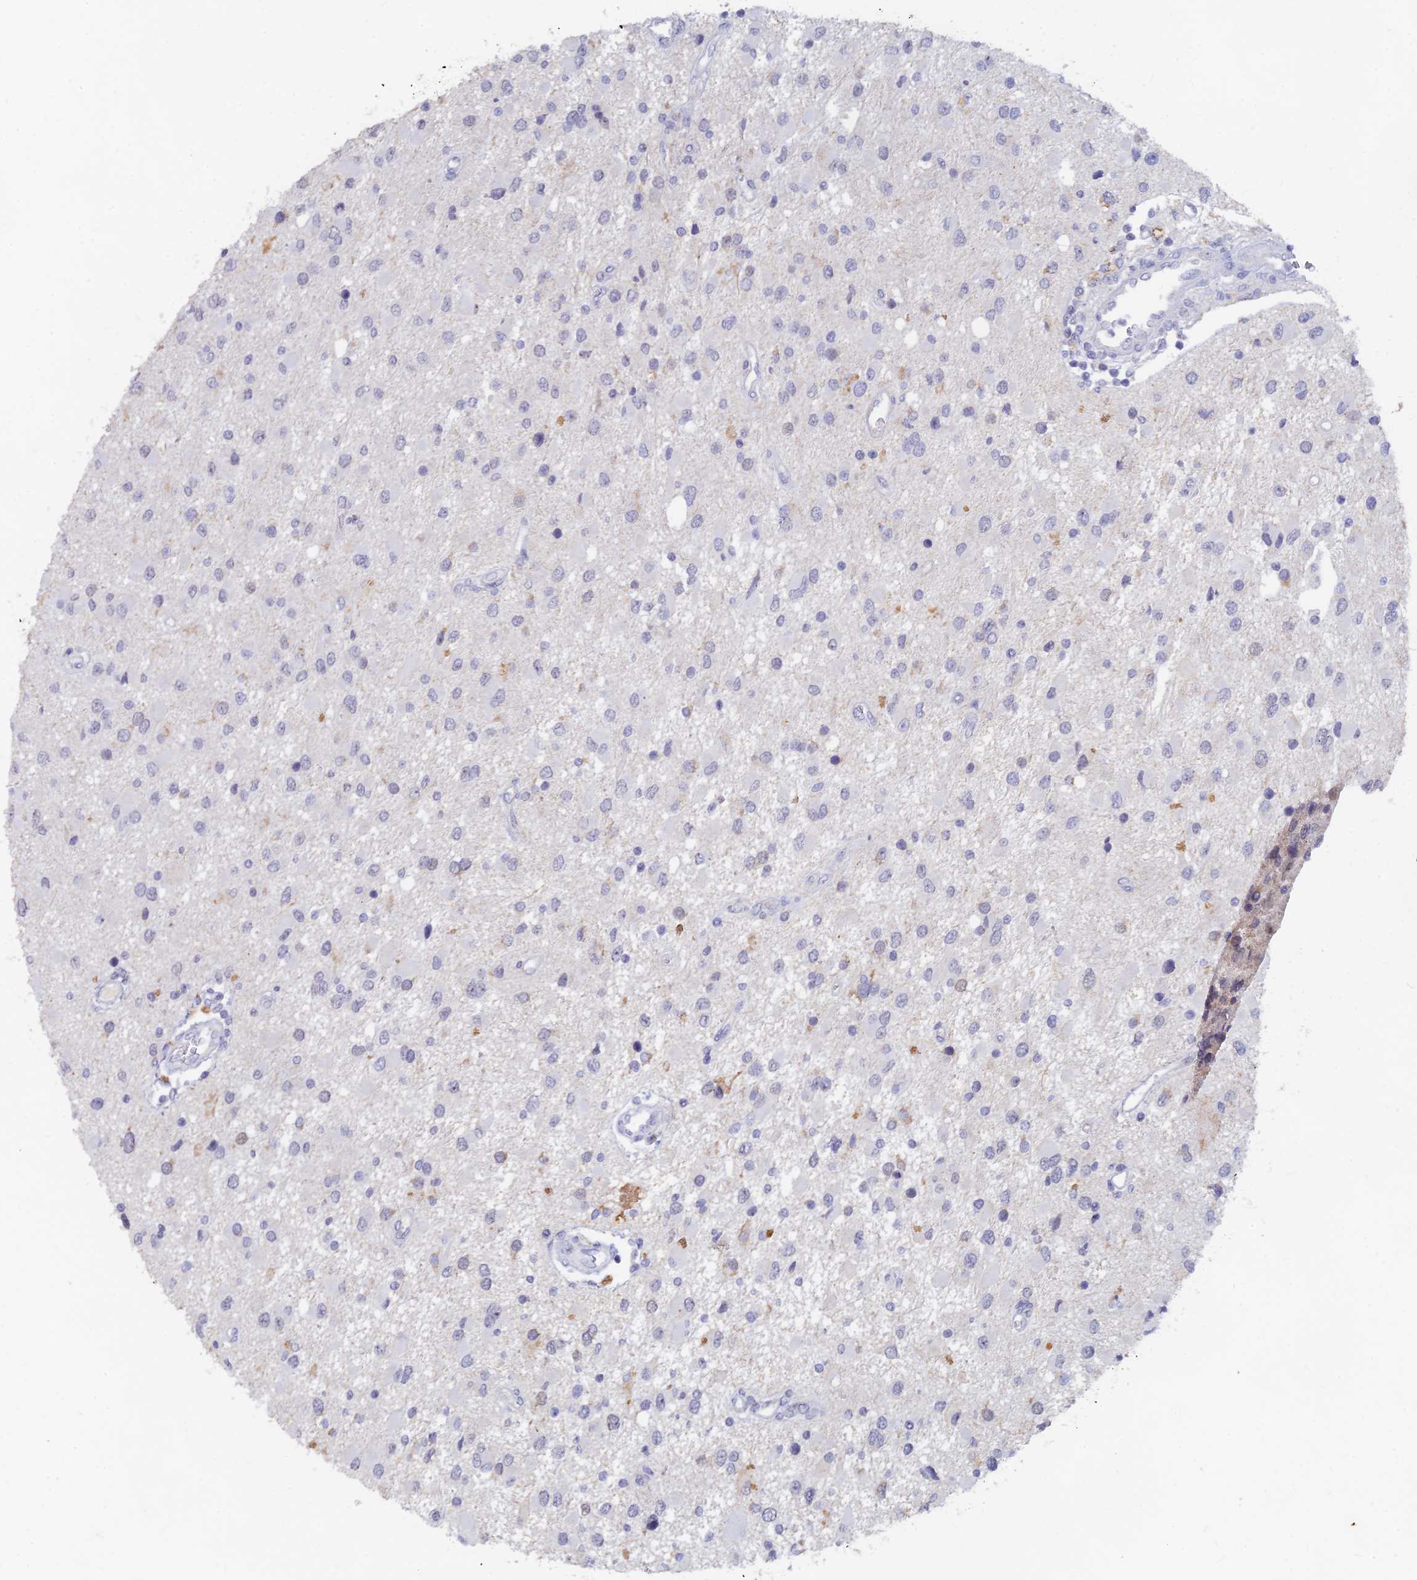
{"staining": {"intensity": "negative", "quantity": "none", "location": "none"}, "tissue": "glioma", "cell_type": "Tumor cells", "image_type": "cancer", "snomed": [{"axis": "morphology", "description": "Glioma, malignant, High grade"}, {"axis": "topography", "description": "Brain"}], "caption": "This is an immunohistochemistry (IHC) micrograph of glioma. There is no staining in tumor cells.", "gene": "LRIF1", "patient": {"sex": "male", "age": 53}}